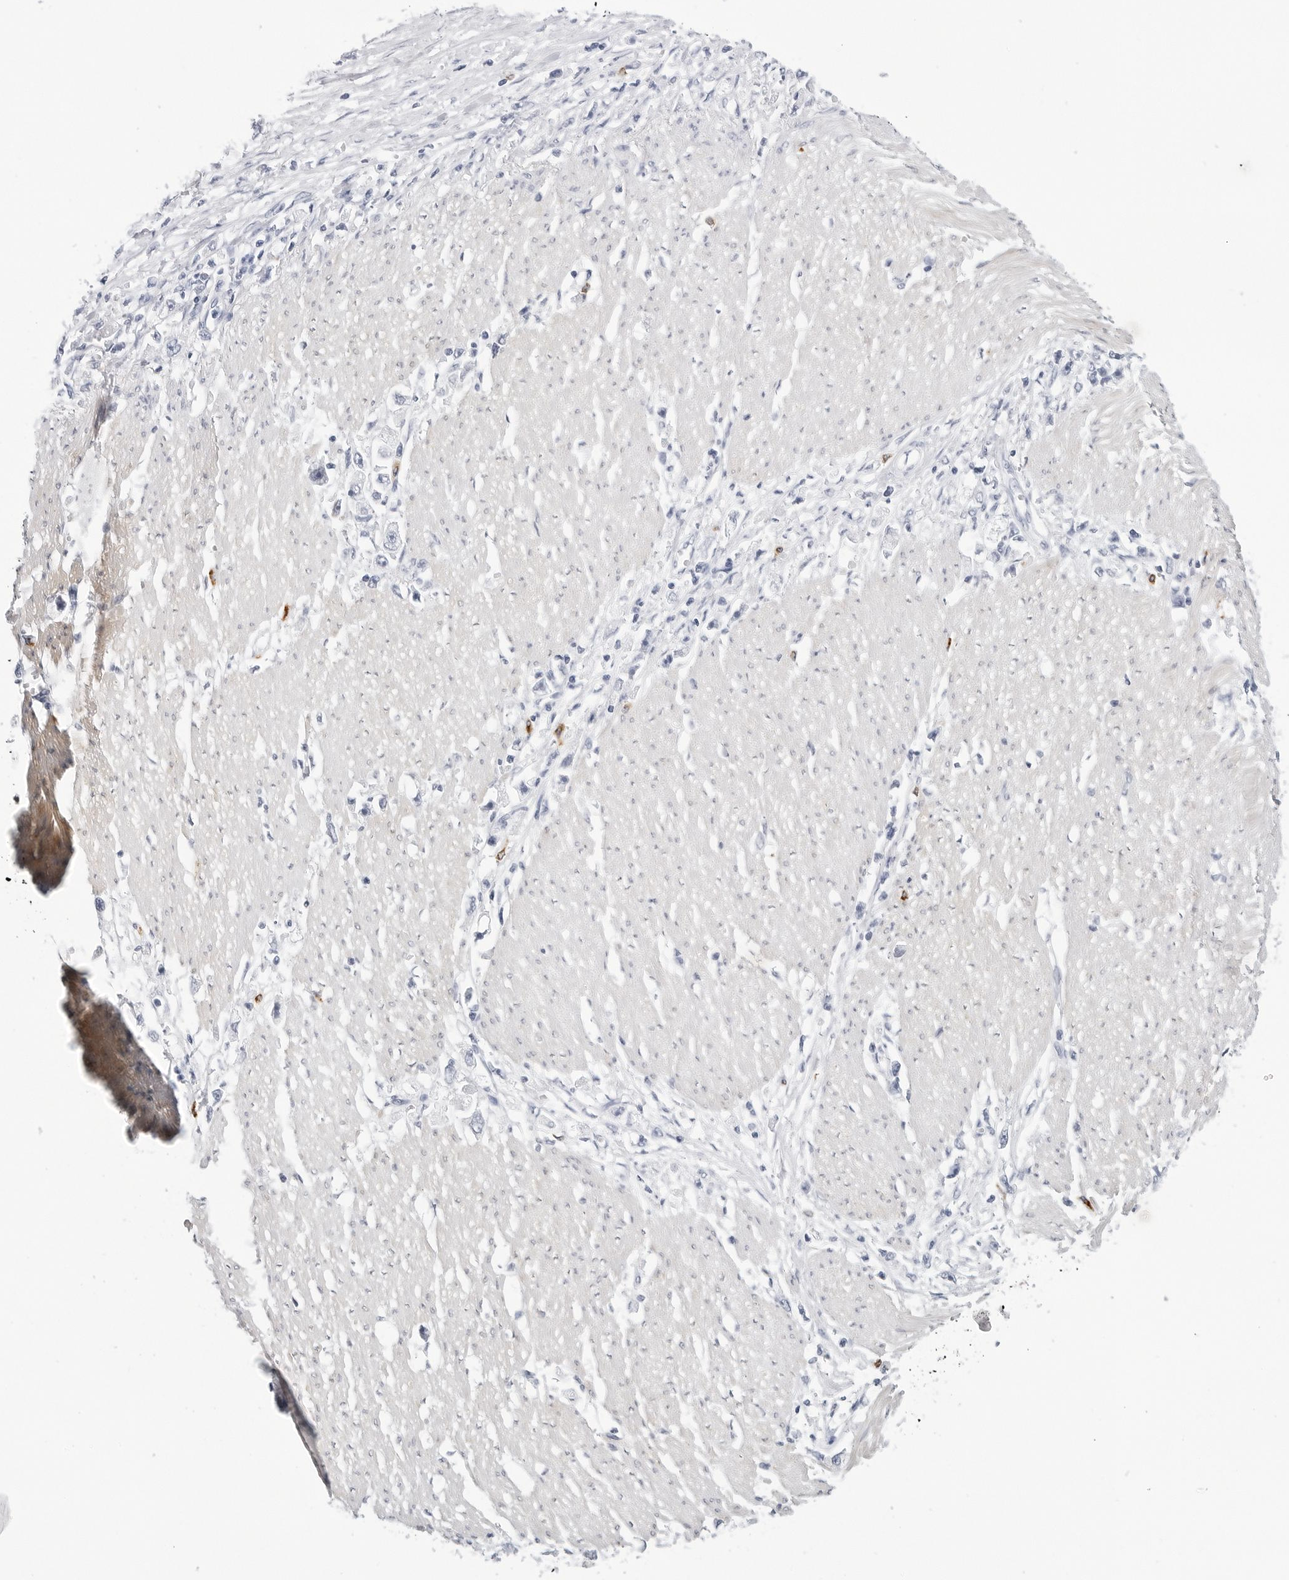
{"staining": {"intensity": "negative", "quantity": "none", "location": "none"}, "tissue": "stomach cancer", "cell_type": "Tumor cells", "image_type": "cancer", "snomed": [{"axis": "morphology", "description": "Adenocarcinoma, NOS"}, {"axis": "topography", "description": "Stomach"}], "caption": "Immunohistochemical staining of human stomach cancer (adenocarcinoma) reveals no significant positivity in tumor cells. (Immunohistochemistry (ihc), brightfield microscopy, high magnification).", "gene": "HSPB7", "patient": {"sex": "female", "age": 59}}